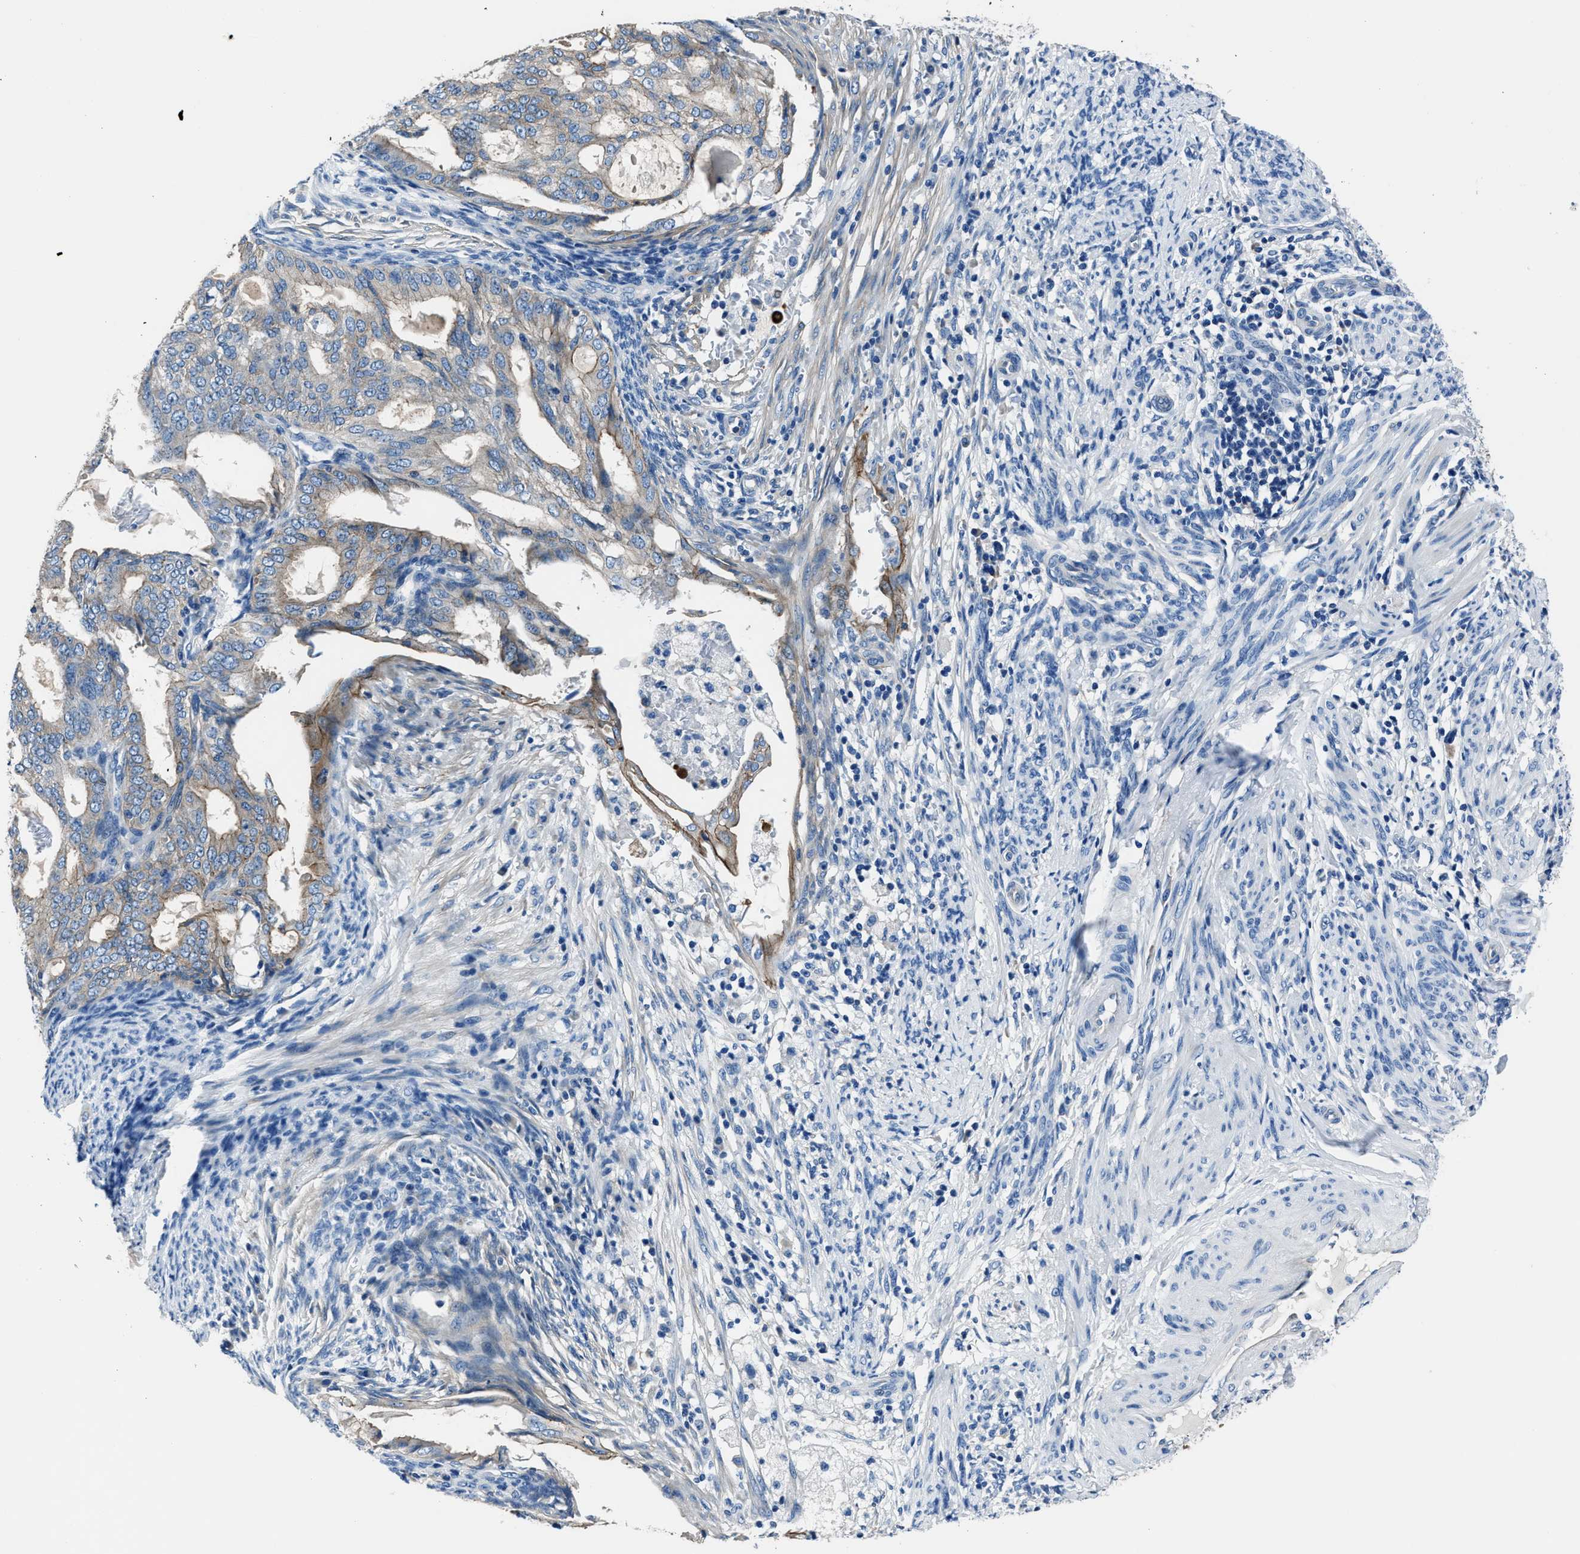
{"staining": {"intensity": "moderate", "quantity": ">75%", "location": "cytoplasmic/membranous"}, "tissue": "endometrial cancer", "cell_type": "Tumor cells", "image_type": "cancer", "snomed": [{"axis": "morphology", "description": "Adenocarcinoma, NOS"}, {"axis": "topography", "description": "Endometrium"}], "caption": "High-power microscopy captured an IHC histopathology image of endometrial adenocarcinoma, revealing moderate cytoplasmic/membranous positivity in approximately >75% of tumor cells.", "gene": "LMO7", "patient": {"sex": "female", "age": 58}}